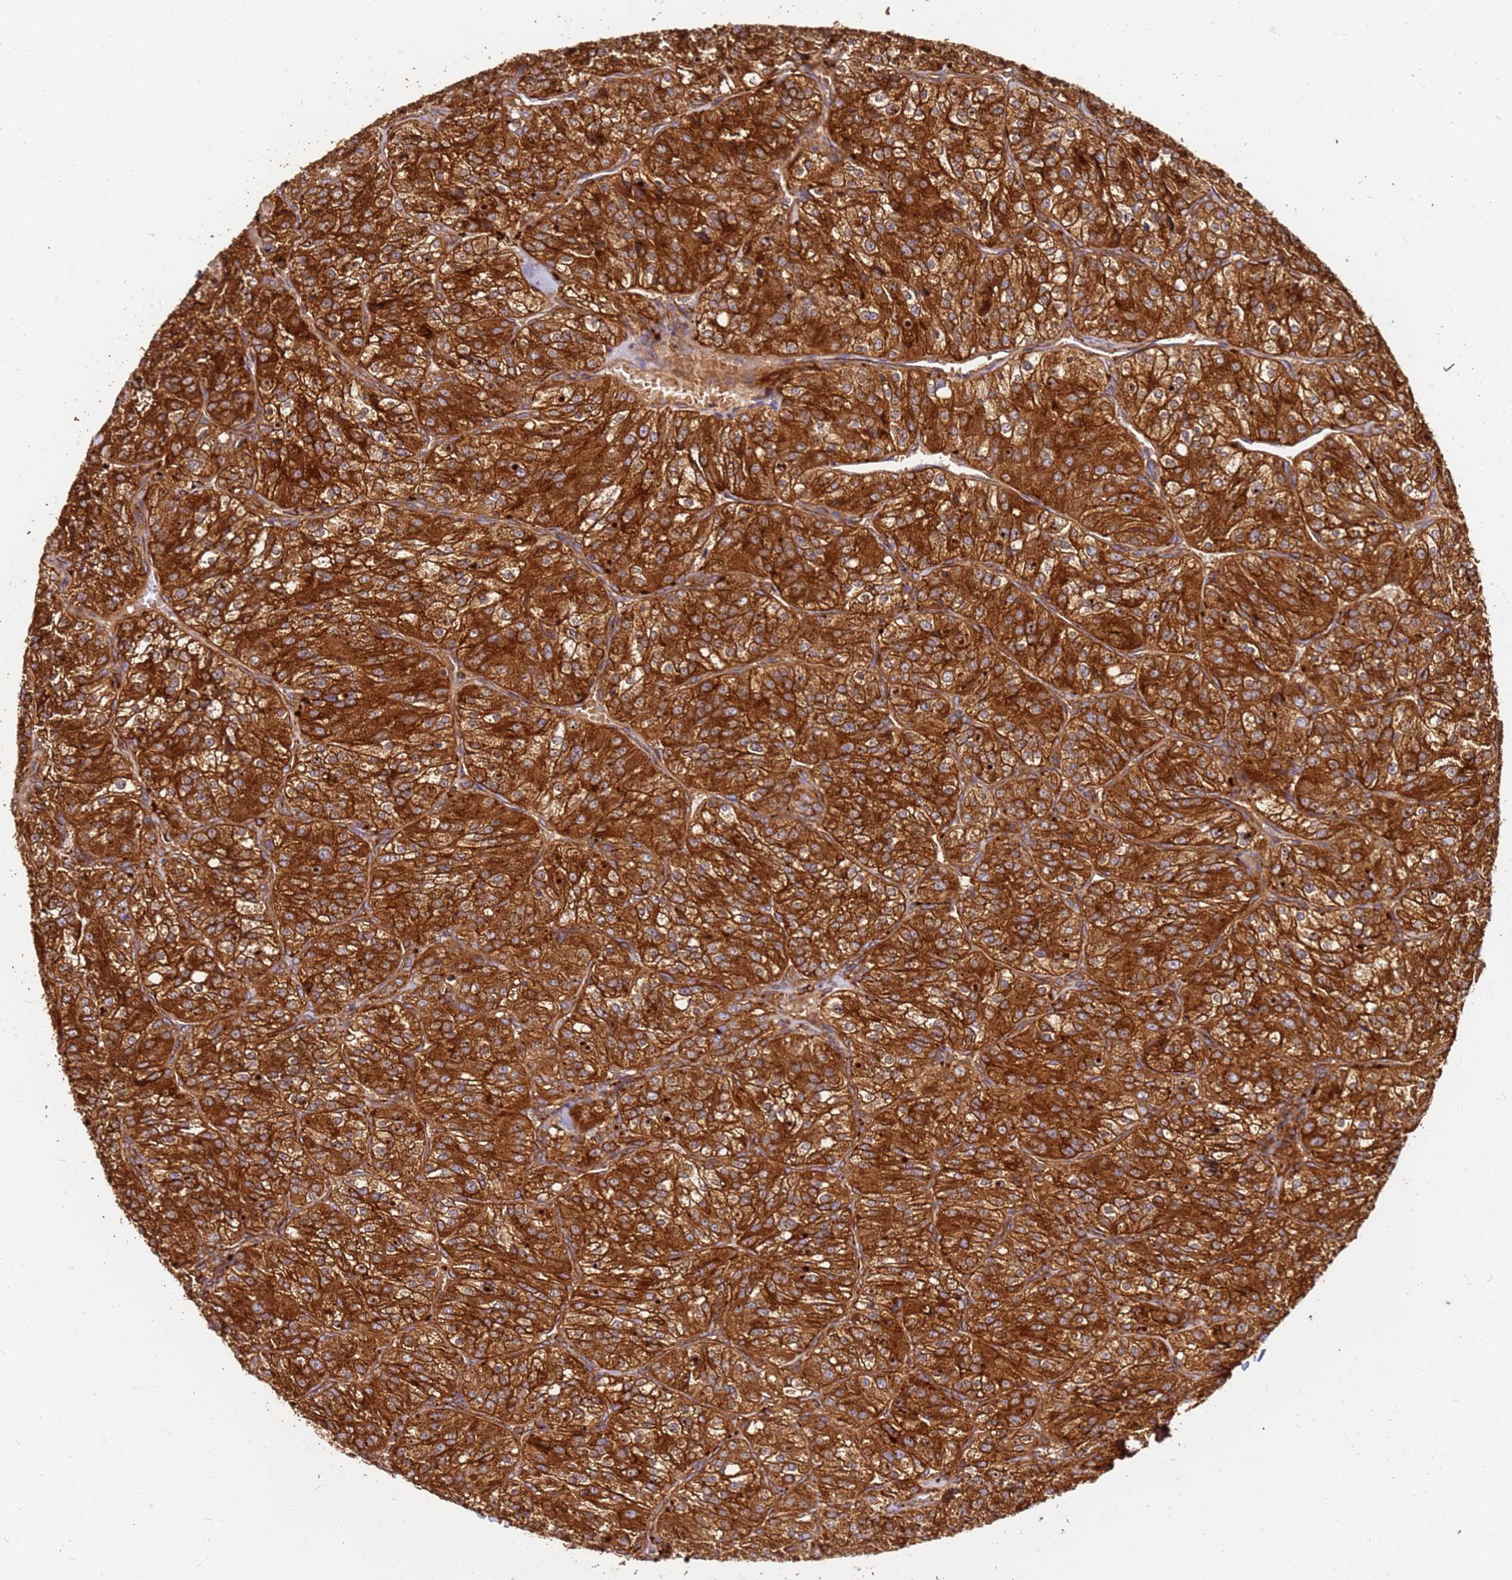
{"staining": {"intensity": "strong", "quantity": ">75%", "location": "cytoplasmic/membranous"}, "tissue": "renal cancer", "cell_type": "Tumor cells", "image_type": "cancer", "snomed": [{"axis": "morphology", "description": "Adenocarcinoma, NOS"}, {"axis": "topography", "description": "Kidney"}], "caption": "Immunohistochemical staining of adenocarcinoma (renal) exhibits strong cytoplasmic/membranous protein expression in about >75% of tumor cells. (Stains: DAB in brown, nuclei in blue, Microscopy: brightfield microscopy at high magnification).", "gene": "DVL3", "patient": {"sex": "female", "age": 63}}